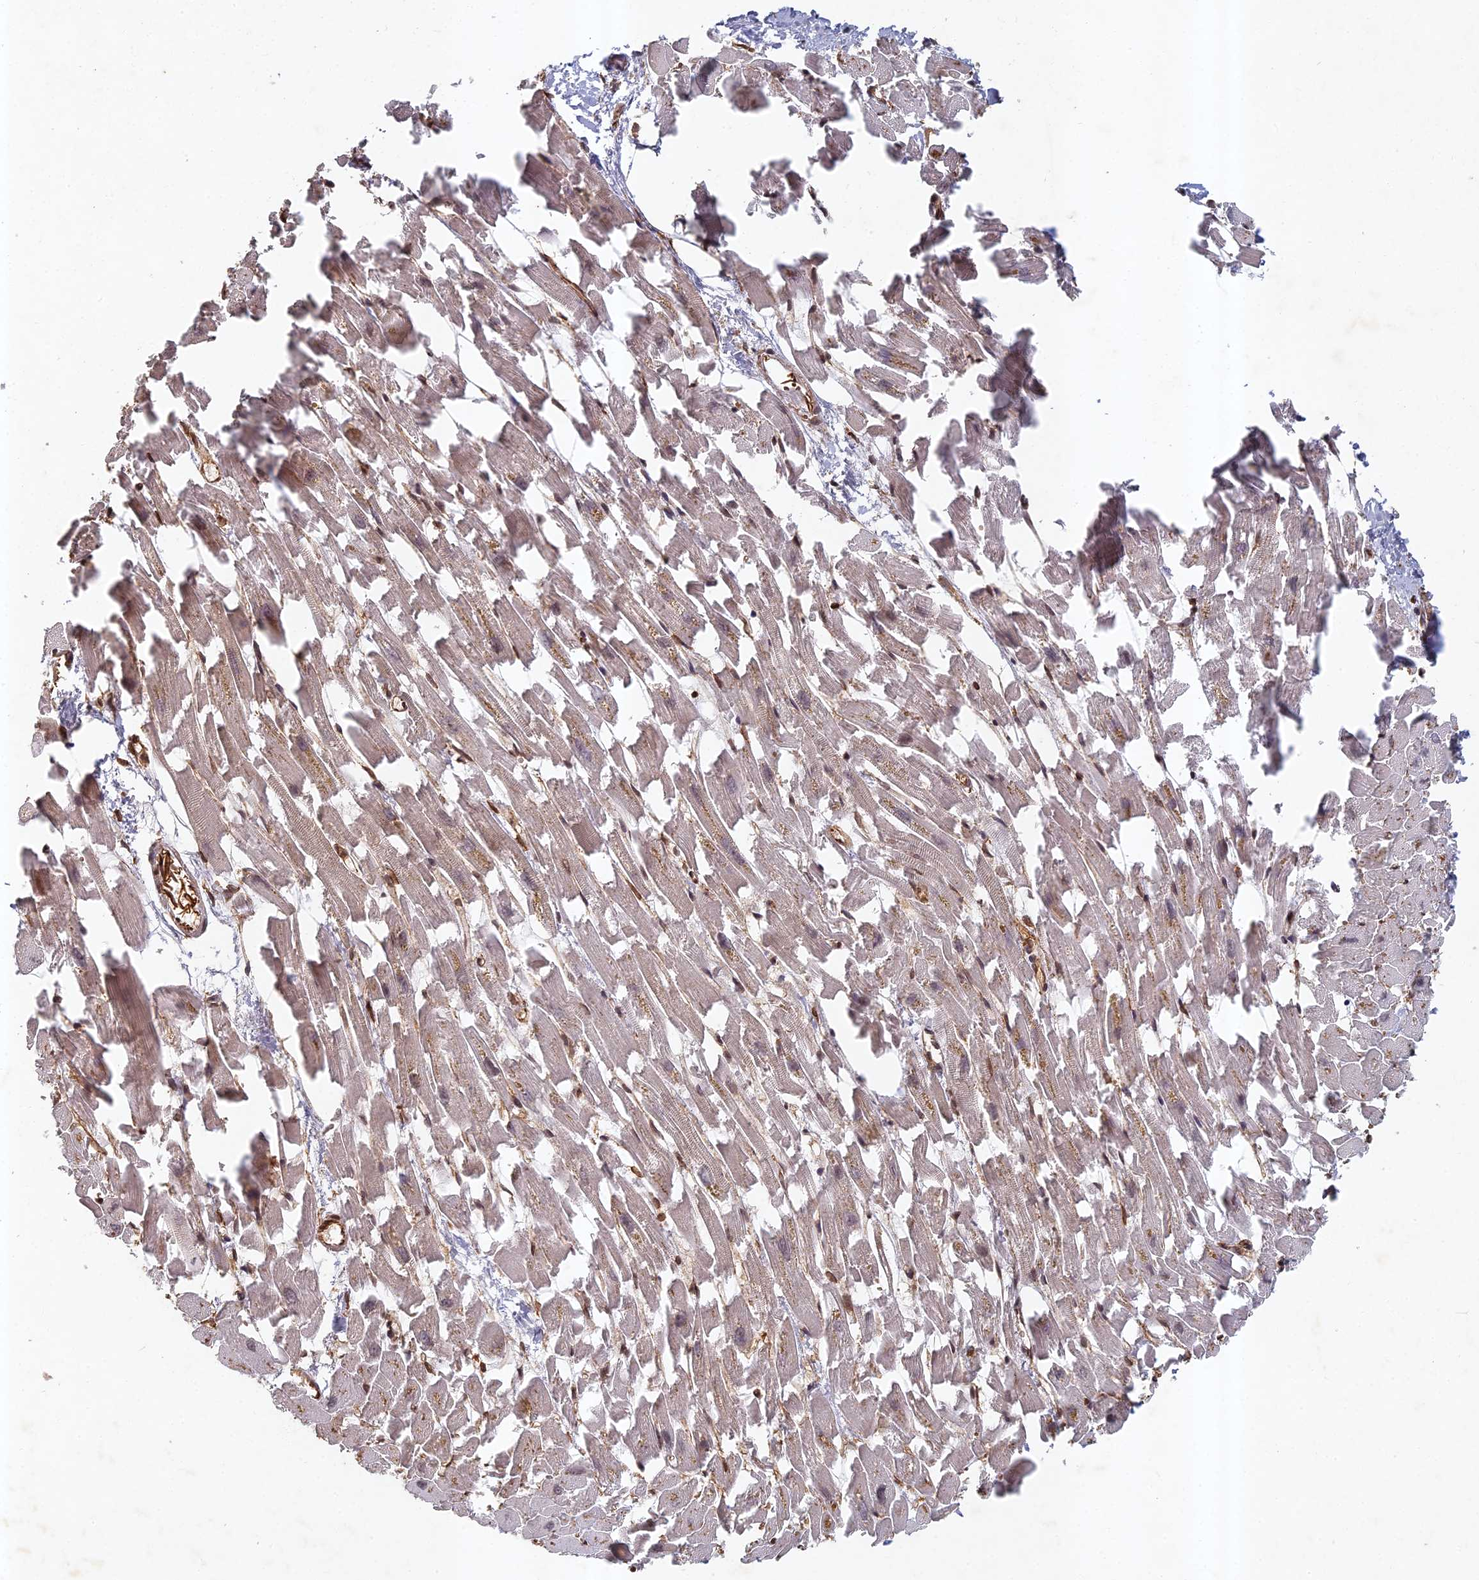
{"staining": {"intensity": "moderate", "quantity": "25%-75%", "location": "cytoplasmic/membranous"}, "tissue": "heart muscle", "cell_type": "Cardiomyocytes", "image_type": "normal", "snomed": [{"axis": "morphology", "description": "Normal tissue, NOS"}, {"axis": "topography", "description": "Heart"}], "caption": "Moderate cytoplasmic/membranous positivity for a protein is seen in about 25%-75% of cardiomyocytes of unremarkable heart muscle using IHC.", "gene": "ABCB10", "patient": {"sex": "female", "age": 64}}